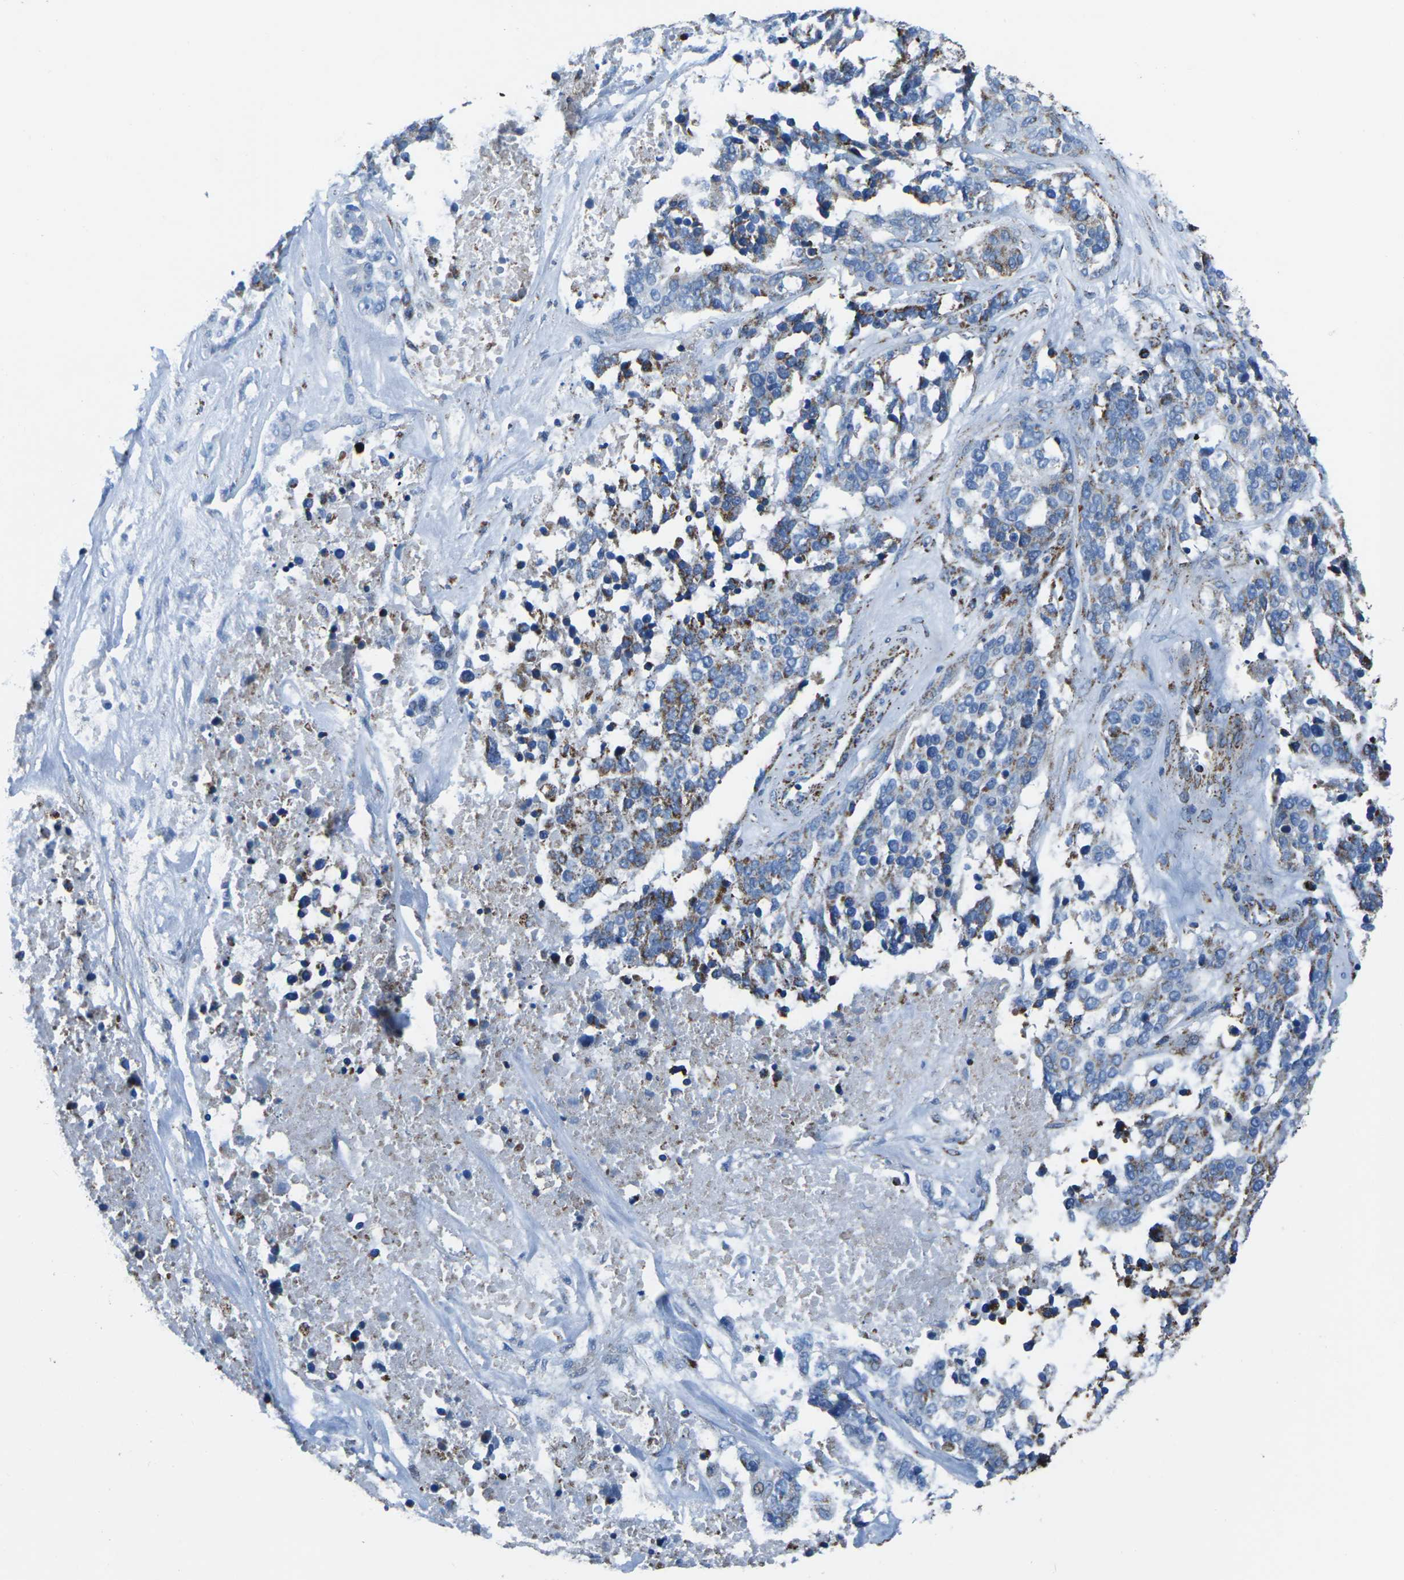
{"staining": {"intensity": "strong", "quantity": "25%-75%", "location": "cytoplasmic/membranous"}, "tissue": "ovarian cancer", "cell_type": "Tumor cells", "image_type": "cancer", "snomed": [{"axis": "morphology", "description": "Cystadenocarcinoma, serous, NOS"}, {"axis": "topography", "description": "Ovary"}], "caption": "This photomicrograph exhibits ovarian cancer (serous cystadenocarcinoma) stained with immunohistochemistry (IHC) to label a protein in brown. The cytoplasmic/membranous of tumor cells show strong positivity for the protein. Nuclei are counter-stained blue.", "gene": "MT-CO2", "patient": {"sex": "female", "age": 44}}